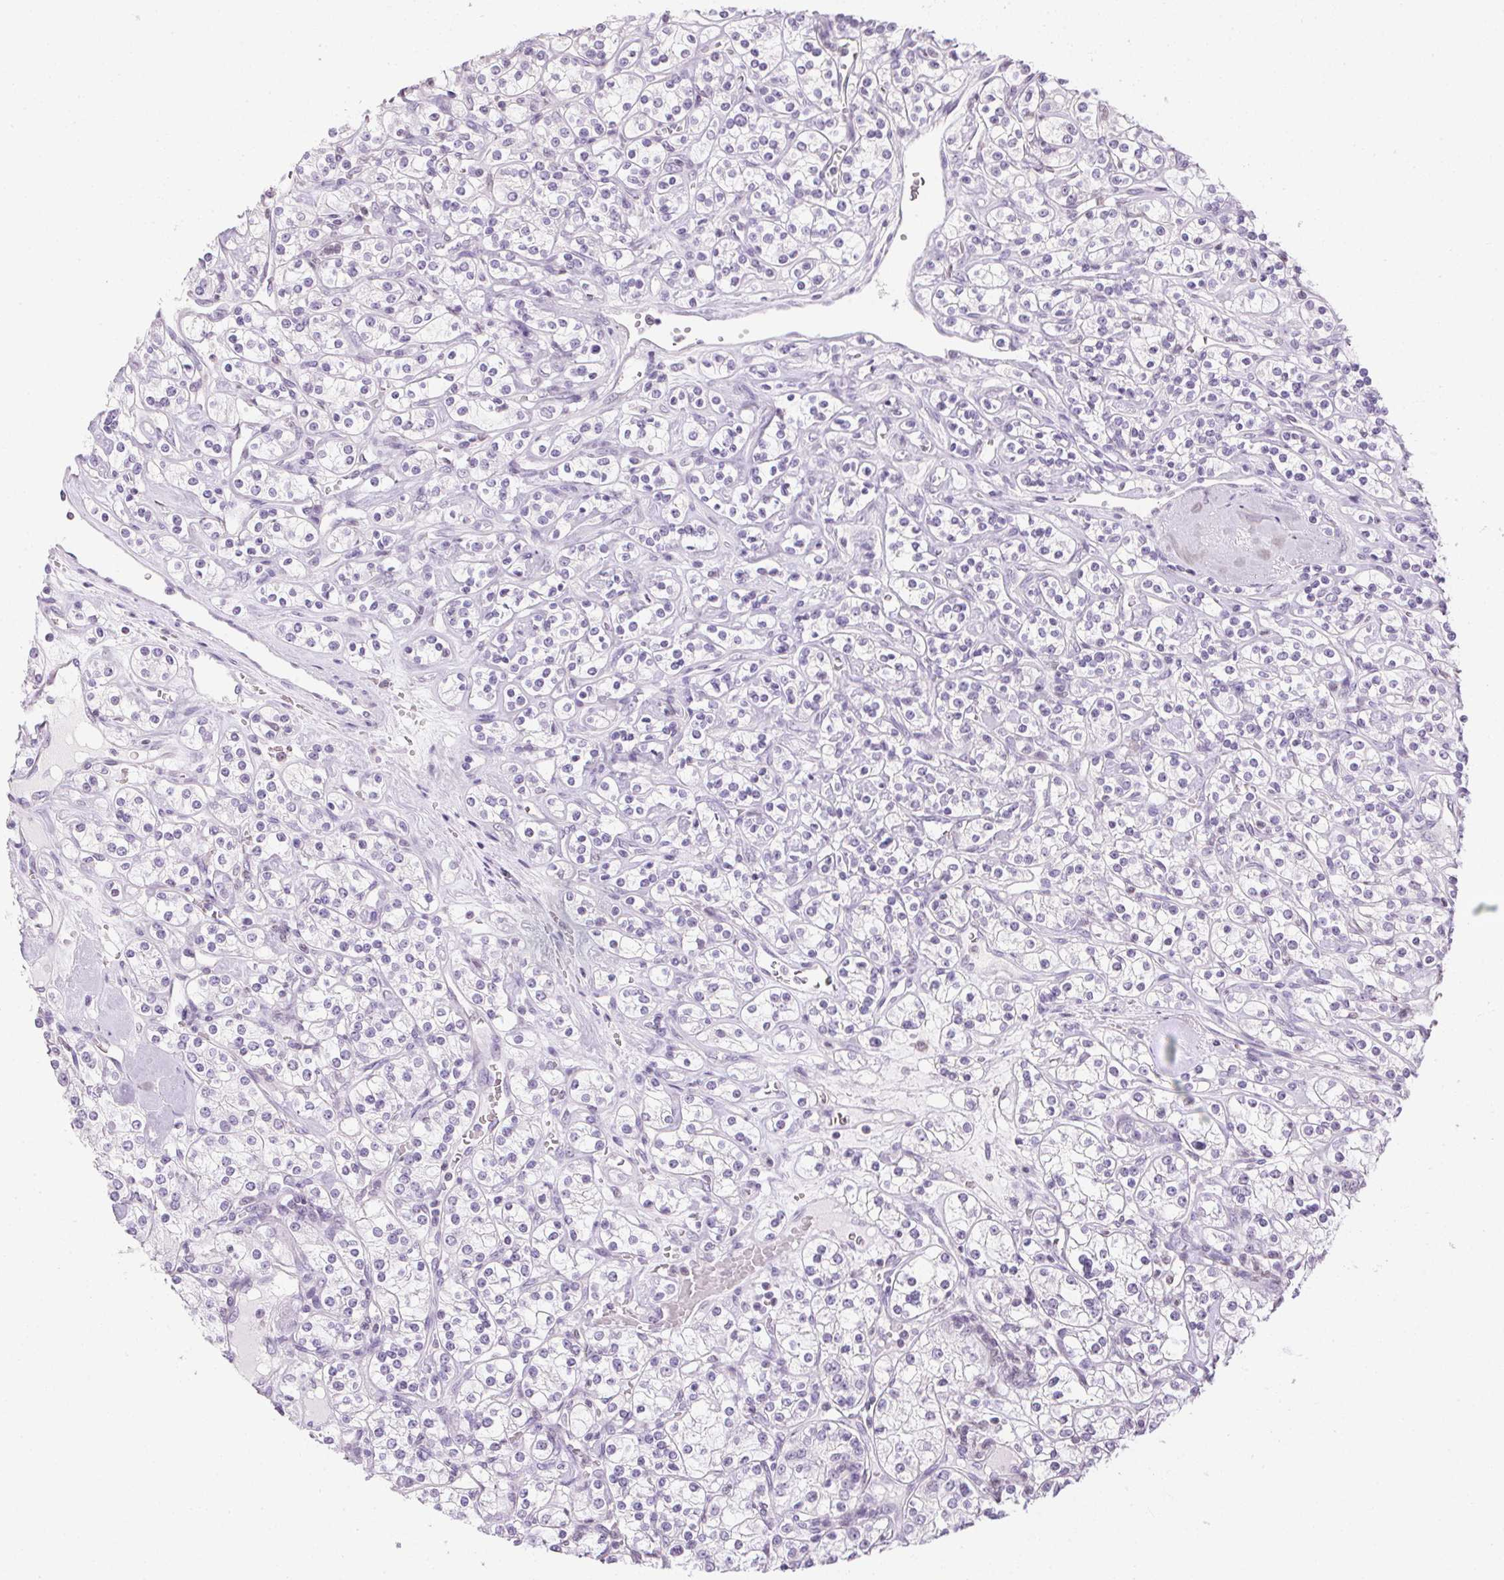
{"staining": {"intensity": "negative", "quantity": "none", "location": "none"}, "tissue": "renal cancer", "cell_type": "Tumor cells", "image_type": "cancer", "snomed": [{"axis": "morphology", "description": "Adenocarcinoma, NOS"}, {"axis": "topography", "description": "Kidney"}], "caption": "Immunohistochemistry of human renal cancer (adenocarcinoma) displays no positivity in tumor cells. (Stains: DAB (3,3'-diaminobenzidine) IHC with hematoxylin counter stain, Microscopy: brightfield microscopy at high magnification).", "gene": "PRL", "patient": {"sex": "male", "age": 77}}